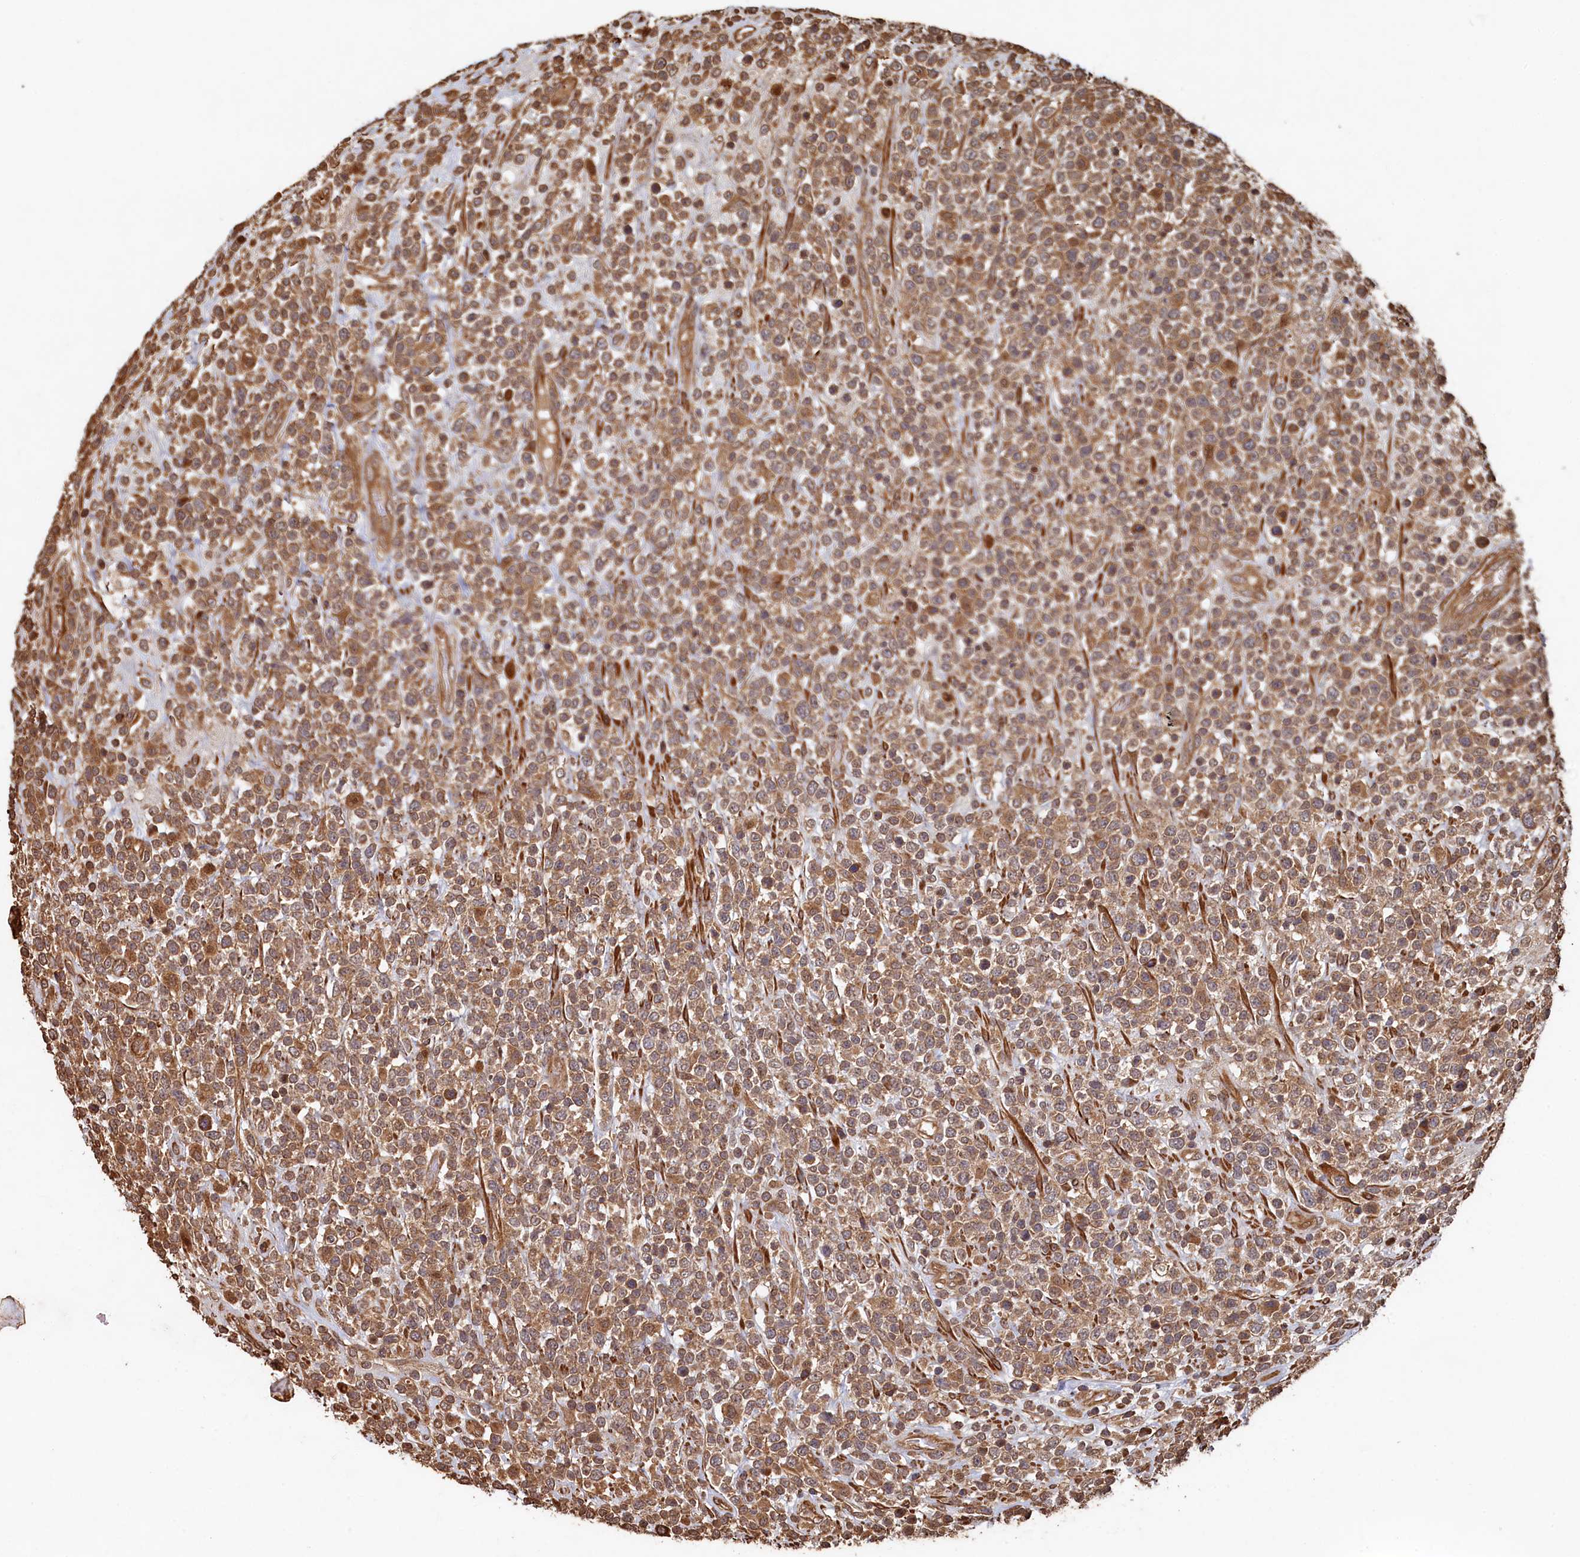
{"staining": {"intensity": "moderate", "quantity": ">75%", "location": "cytoplasmic/membranous"}, "tissue": "lymphoma", "cell_type": "Tumor cells", "image_type": "cancer", "snomed": [{"axis": "morphology", "description": "Malignant lymphoma, non-Hodgkin's type, High grade"}, {"axis": "topography", "description": "Colon"}], "caption": "A high-resolution micrograph shows immunohistochemistry (IHC) staining of lymphoma, which demonstrates moderate cytoplasmic/membranous positivity in approximately >75% of tumor cells.", "gene": "PIGN", "patient": {"sex": "female", "age": 53}}